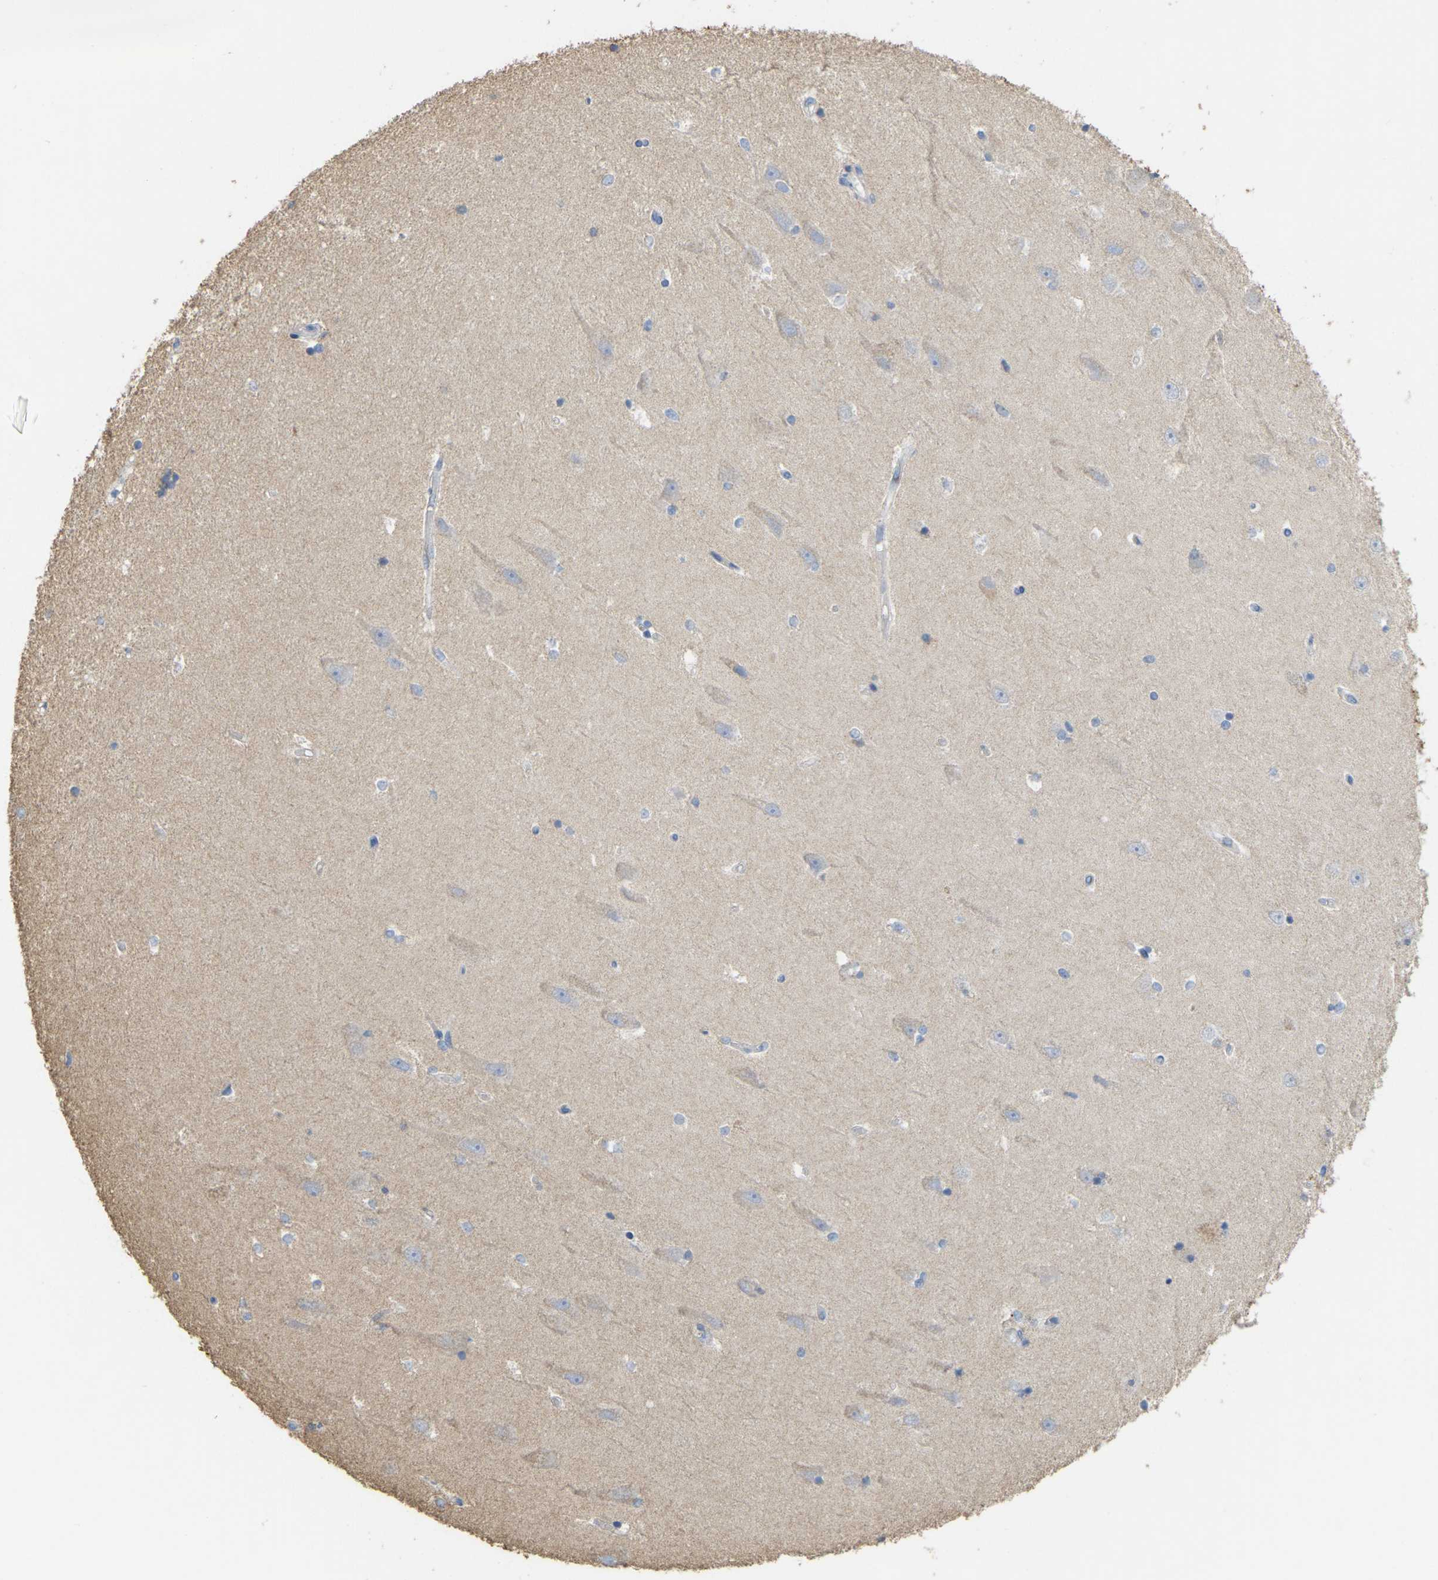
{"staining": {"intensity": "negative", "quantity": "none", "location": "none"}, "tissue": "hippocampus", "cell_type": "Glial cells", "image_type": "normal", "snomed": [{"axis": "morphology", "description": "Normal tissue, NOS"}, {"axis": "topography", "description": "Hippocampus"}], "caption": "This photomicrograph is of normal hippocampus stained with immunohistochemistry (IHC) to label a protein in brown with the nuclei are counter-stained blue. There is no expression in glial cells.", "gene": "SERPINB5", "patient": {"sex": "male", "age": 45}}